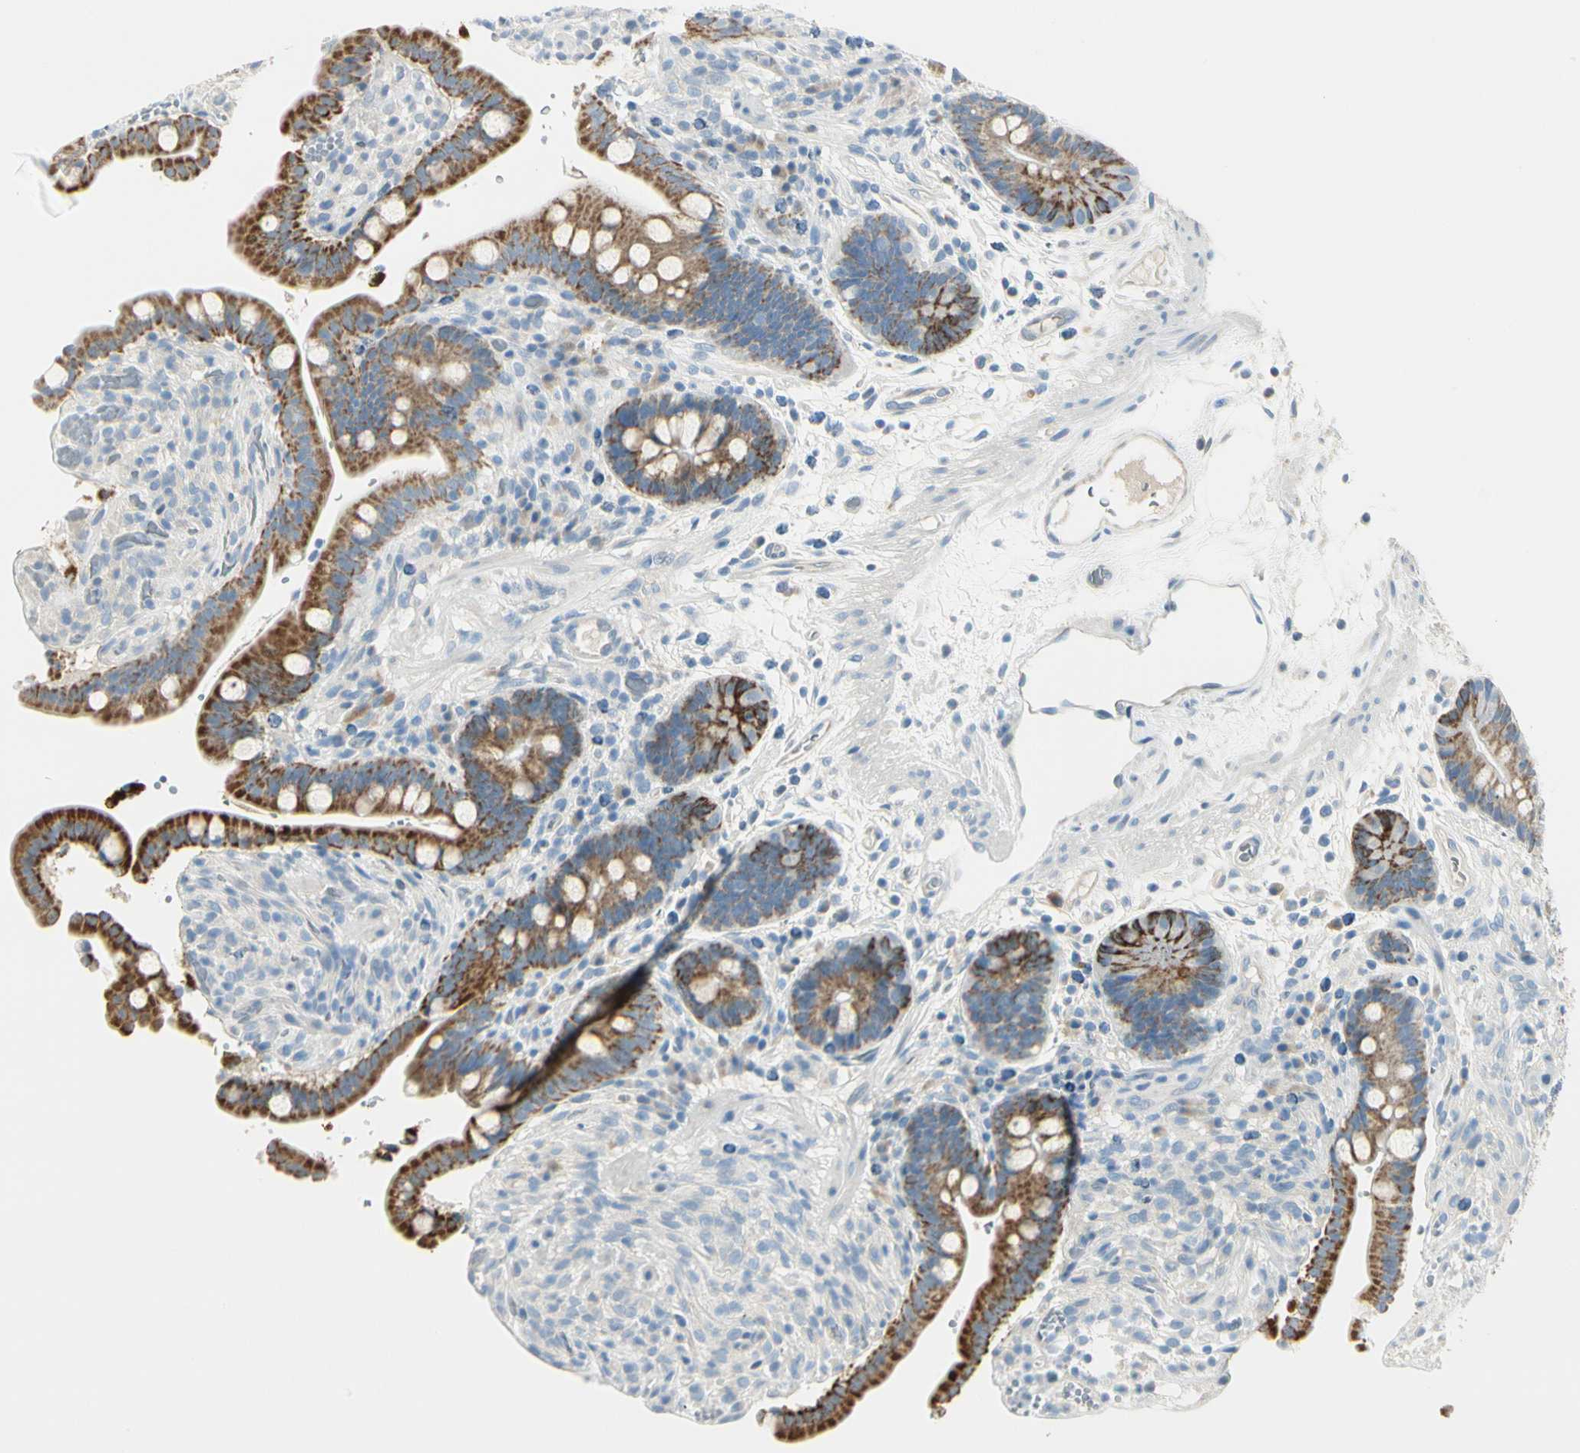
{"staining": {"intensity": "weak", "quantity": ">75%", "location": "cytoplasmic/membranous"}, "tissue": "colon", "cell_type": "Endothelial cells", "image_type": "normal", "snomed": [{"axis": "morphology", "description": "Normal tissue, NOS"}, {"axis": "topography", "description": "Colon"}], "caption": "Endothelial cells reveal low levels of weak cytoplasmic/membranous positivity in about >75% of cells in unremarkable human colon.", "gene": "SLC6A15", "patient": {"sex": "male", "age": 73}}